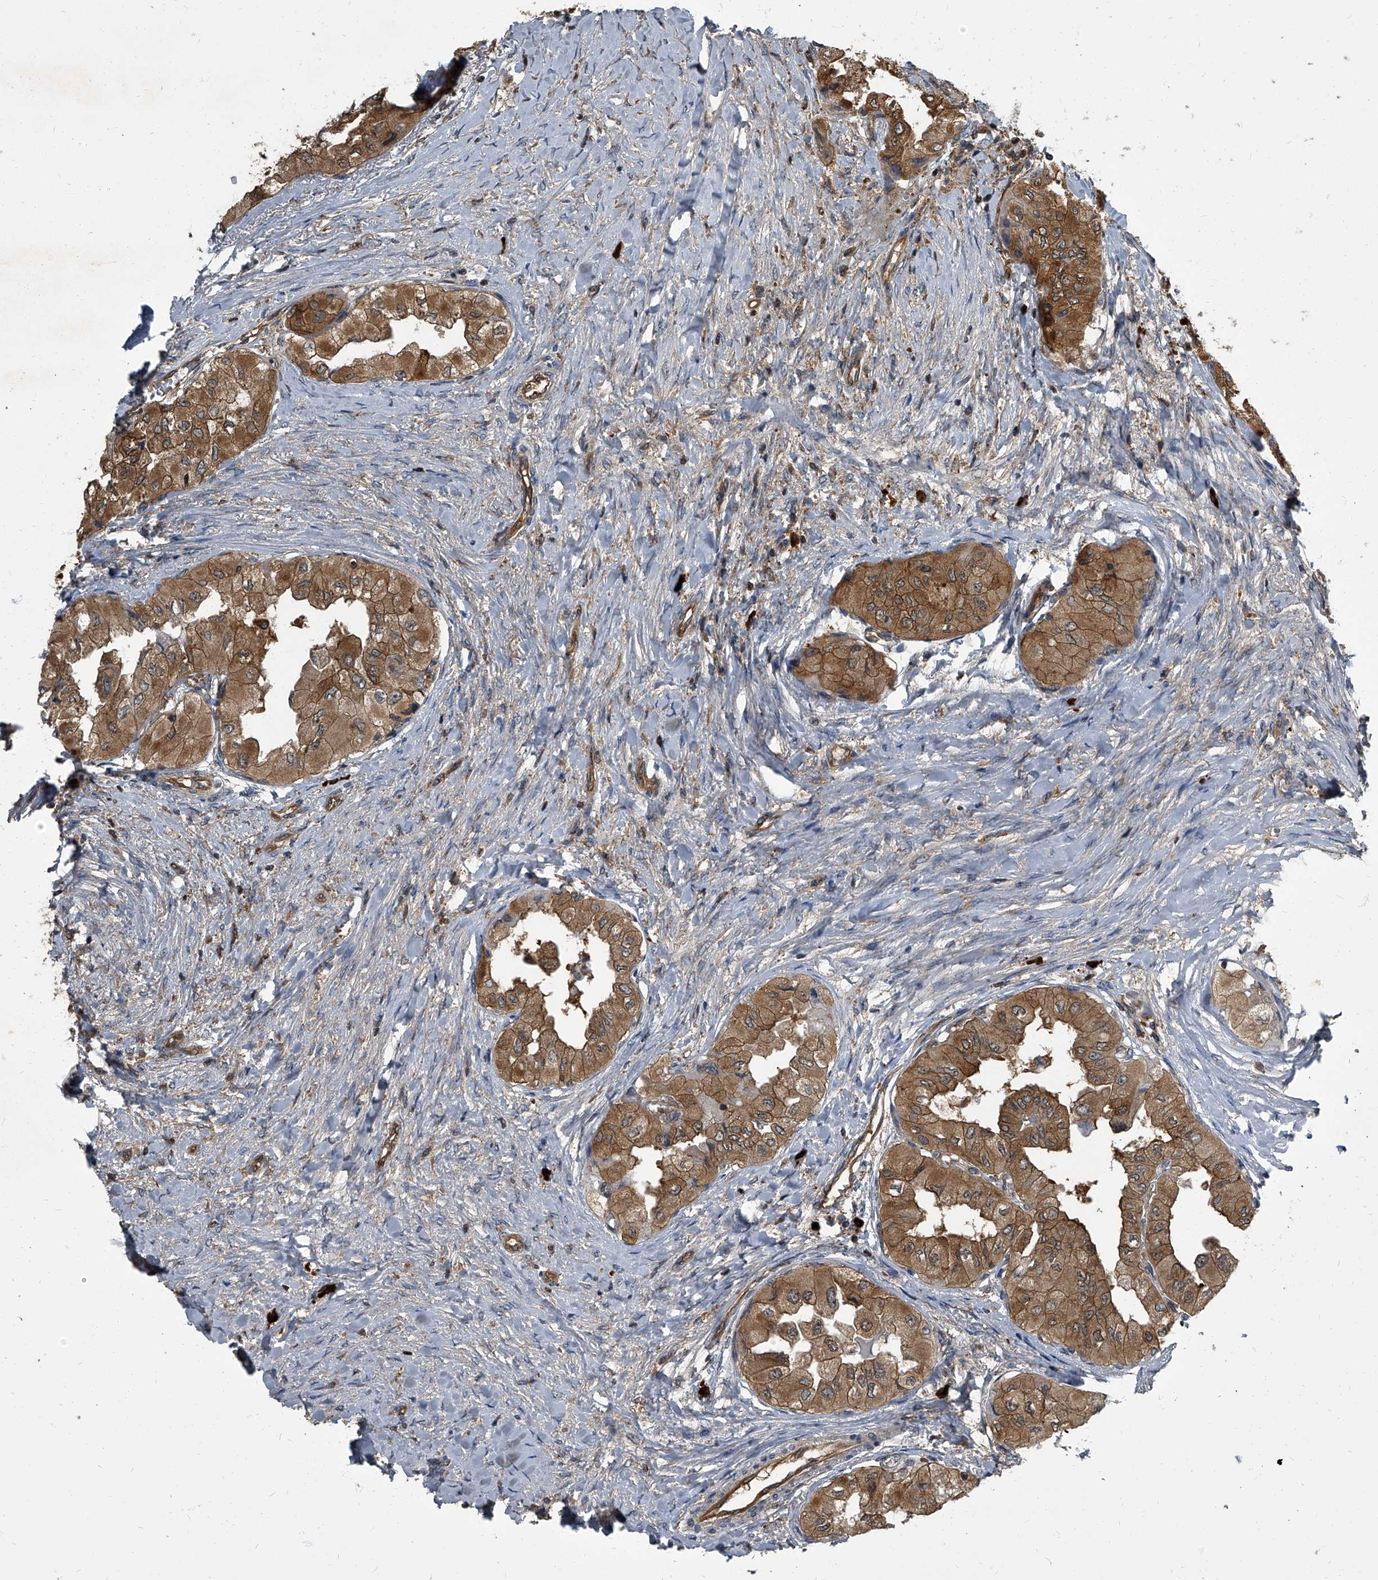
{"staining": {"intensity": "moderate", "quantity": ">75%", "location": "cytoplasmic/membranous"}, "tissue": "thyroid cancer", "cell_type": "Tumor cells", "image_type": "cancer", "snomed": [{"axis": "morphology", "description": "Papillary adenocarcinoma, NOS"}, {"axis": "topography", "description": "Thyroid gland"}], "caption": "IHC staining of papillary adenocarcinoma (thyroid), which exhibits medium levels of moderate cytoplasmic/membranous positivity in about >75% of tumor cells indicating moderate cytoplasmic/membranous protein positivity. The staining was performed using DAB (3,3'-diaminobenzidine) (brown) for protein detection and nuclei were counterstained in hematoxylin (blue).", "gene": "CDV3", "patient": {"sex": "female", "age": 59}}